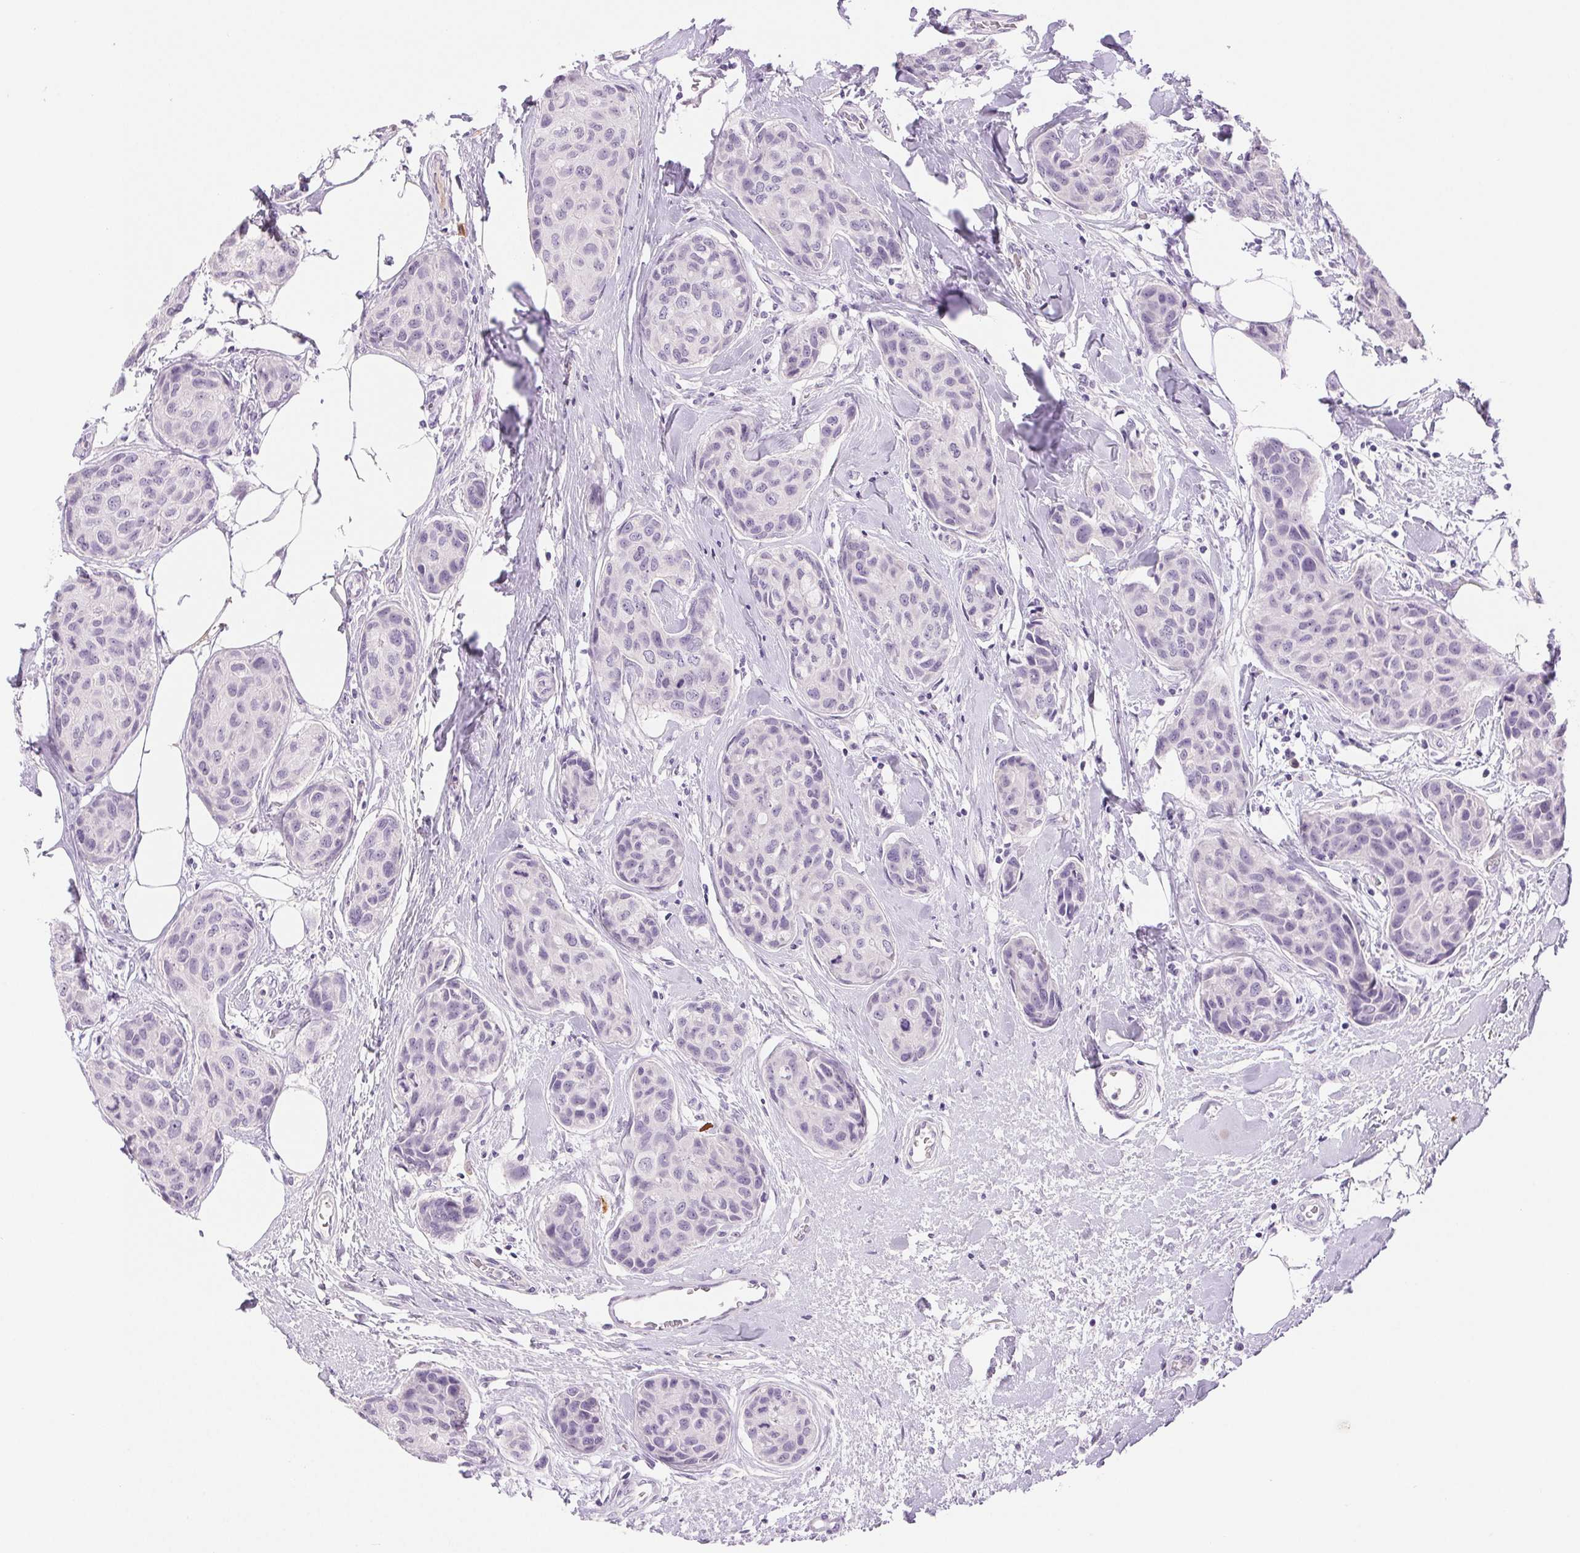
{"staining": {"intensity": "negative", "quantity": "none", "location": "none"}, "tissue": "breast cancer", "cell_type": "Tumor cells", "image_type": "cancer", "snomed": [{"axis": "morphology", "description": "Duct carcinoma"}, {"axis": "topography", "description": "Breast"}], "caption": "IHC image of breast intraductal carcinoma stained for a protein (brown), which reveals no positivity in tumor cells.", "gene": "IFIT1B", "patient": {"sex": "female", "age": 80}}